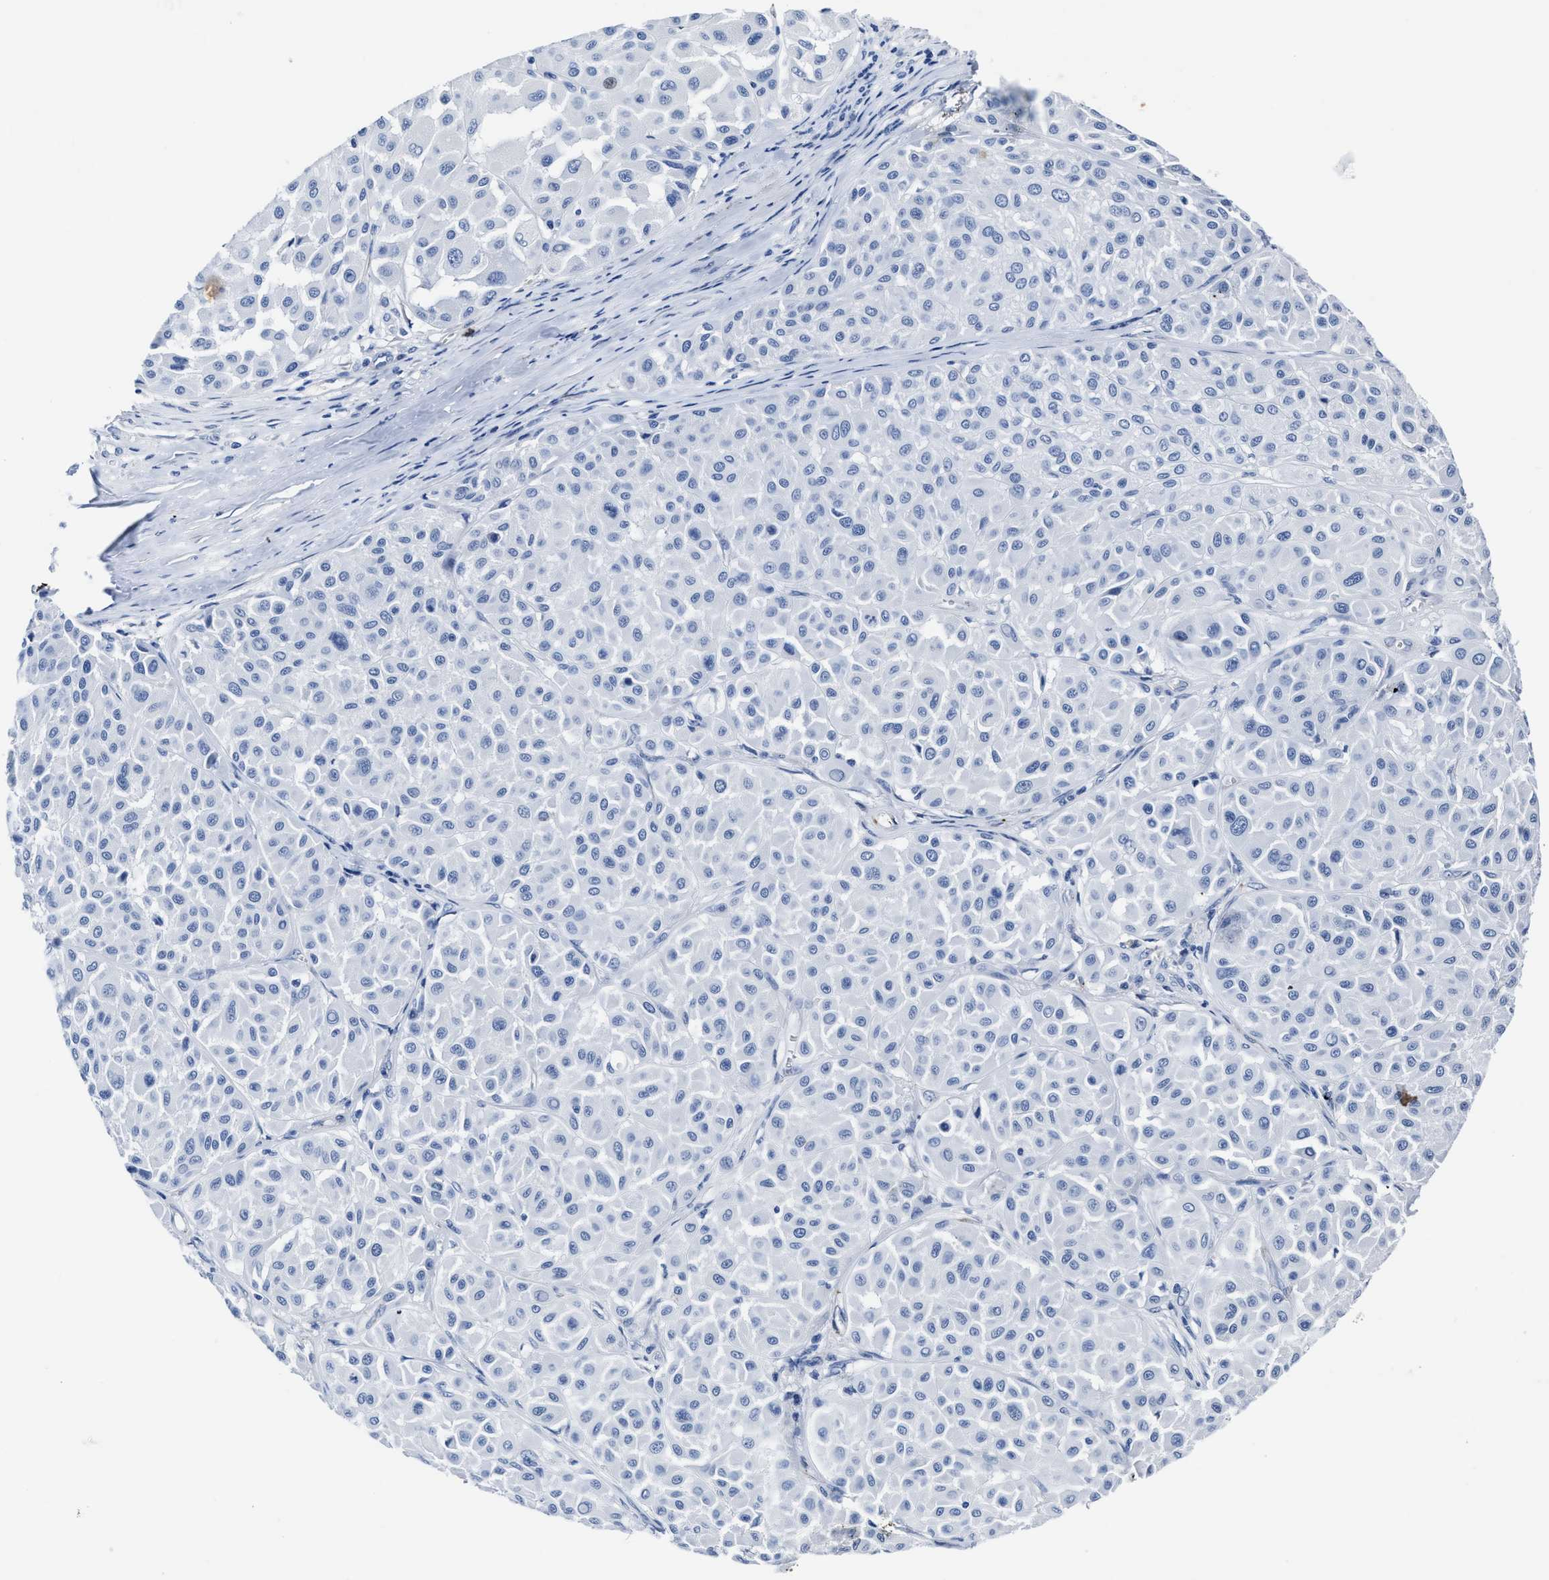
{"staining": {"intensity": "negative", "quantity": "none", "location": "none"}, "tissue": "melanoma", "cell_type": "Tumor cells", "image_type": "cancer", "snomed": [{"axis": "morphology", "description": "Malignant melanoma, Metastatic site"}, {"axis": "topography", "description": "Soft tissue"}], "caption": "Immunohistochemistry (IHC) of human malignant melanoma (metastatic site) exhibits no expression in tumor cells.", "gene": "KCNMB3", "patient": {"sex": "male", "age": 41}}